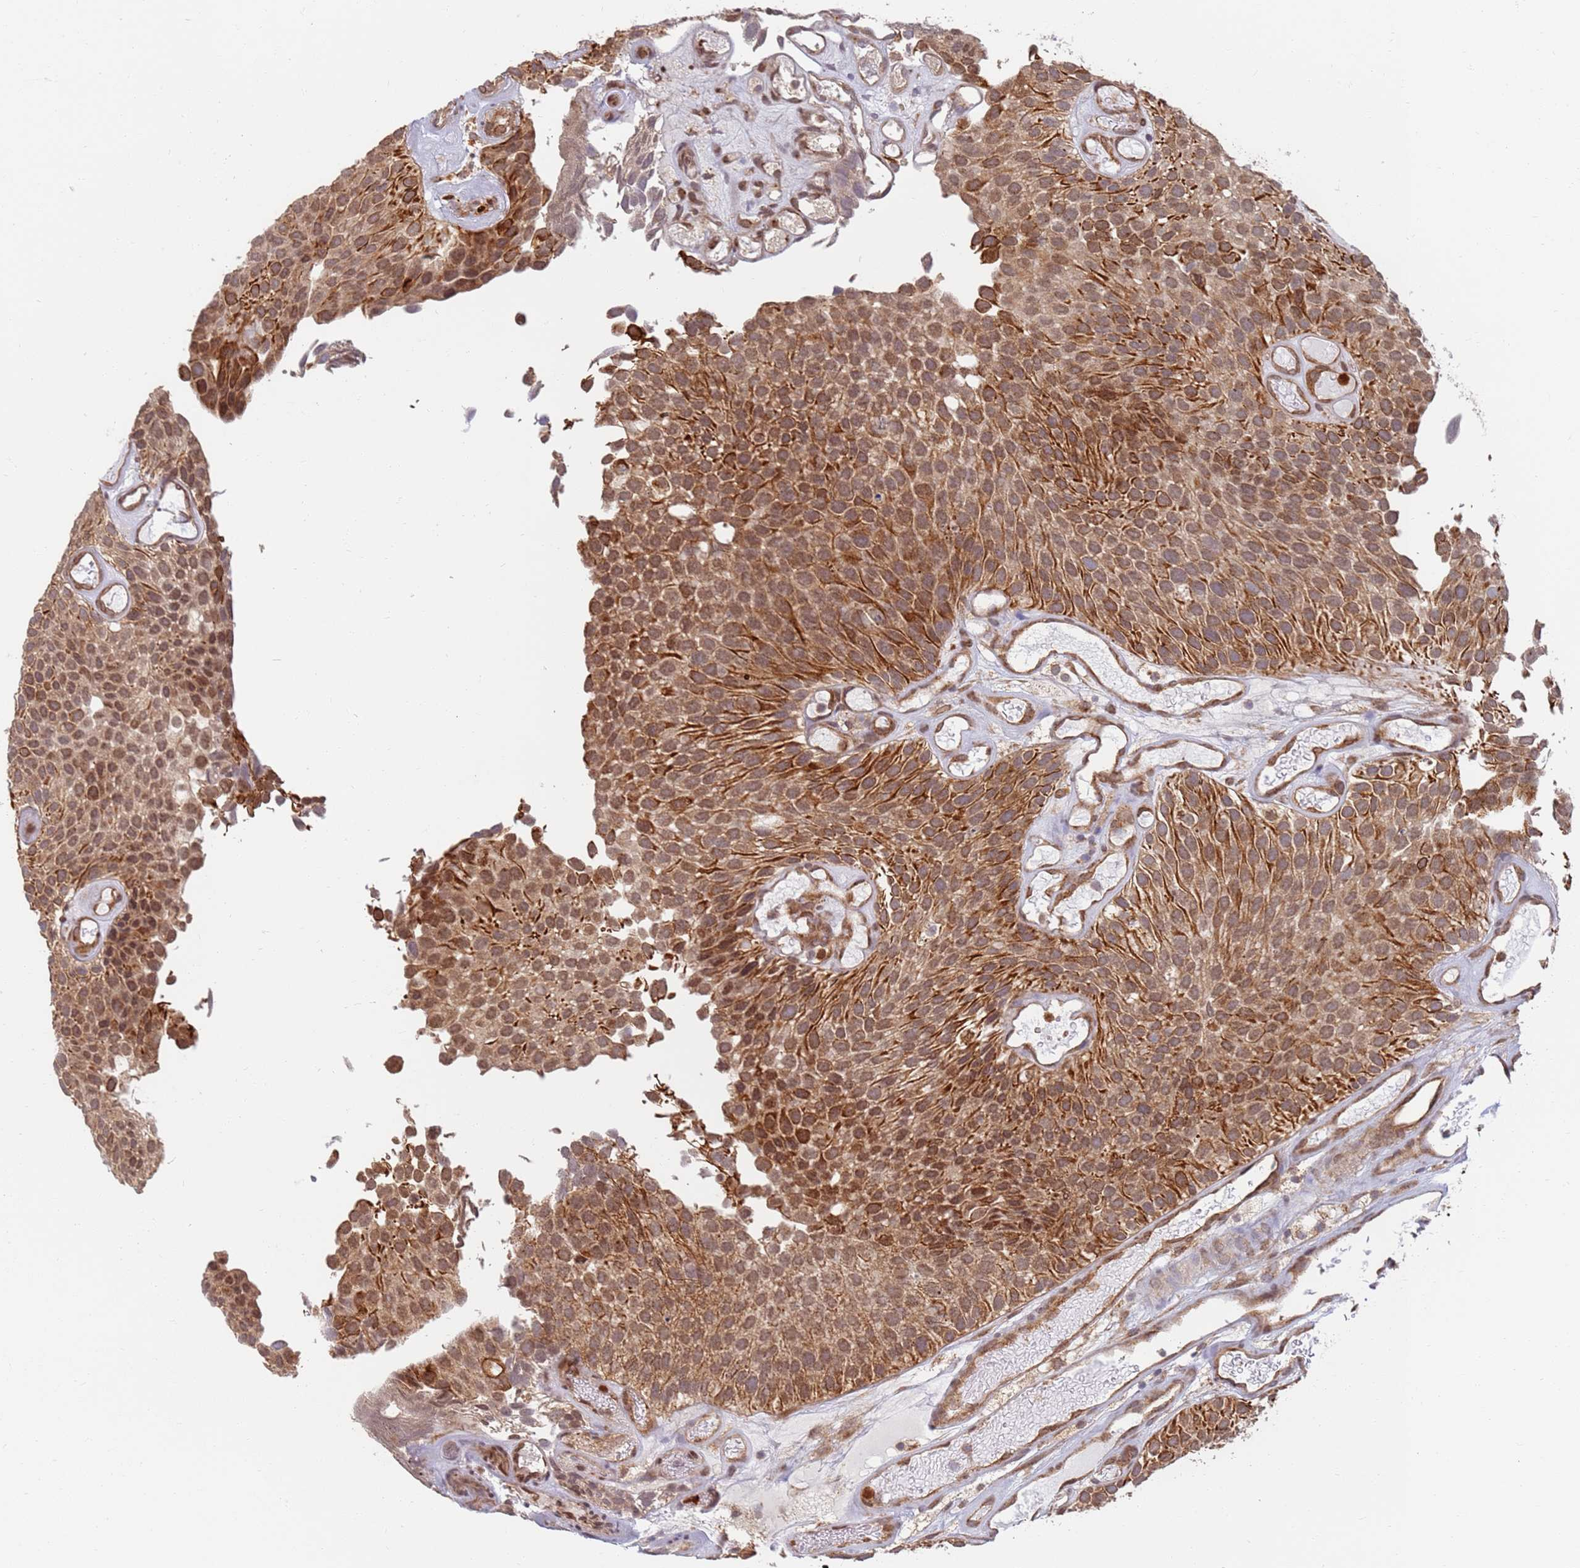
{"staining": {"intensity": "moderate", "quantity": ">75%", "location": "cytoplasmic/membranous,nuclear"}, "tissue": "urothelial cancer", "cell_type": "Tumor cells", "image_type": "cancer", "snomed": [{"axis": "morphology", "description": "Urothelial carcinoma, Low grade"}, {"axis": "topography", "description": "Urinary bladder"}], "caption": "A medium amount of moderate cytoplasmic/membranous and nuclear positivity is identified in about >75% of tumor cells in urothelial cancer tissue.", "gene": "CEP170", "patient": {"sex": "male", "age": 89}}